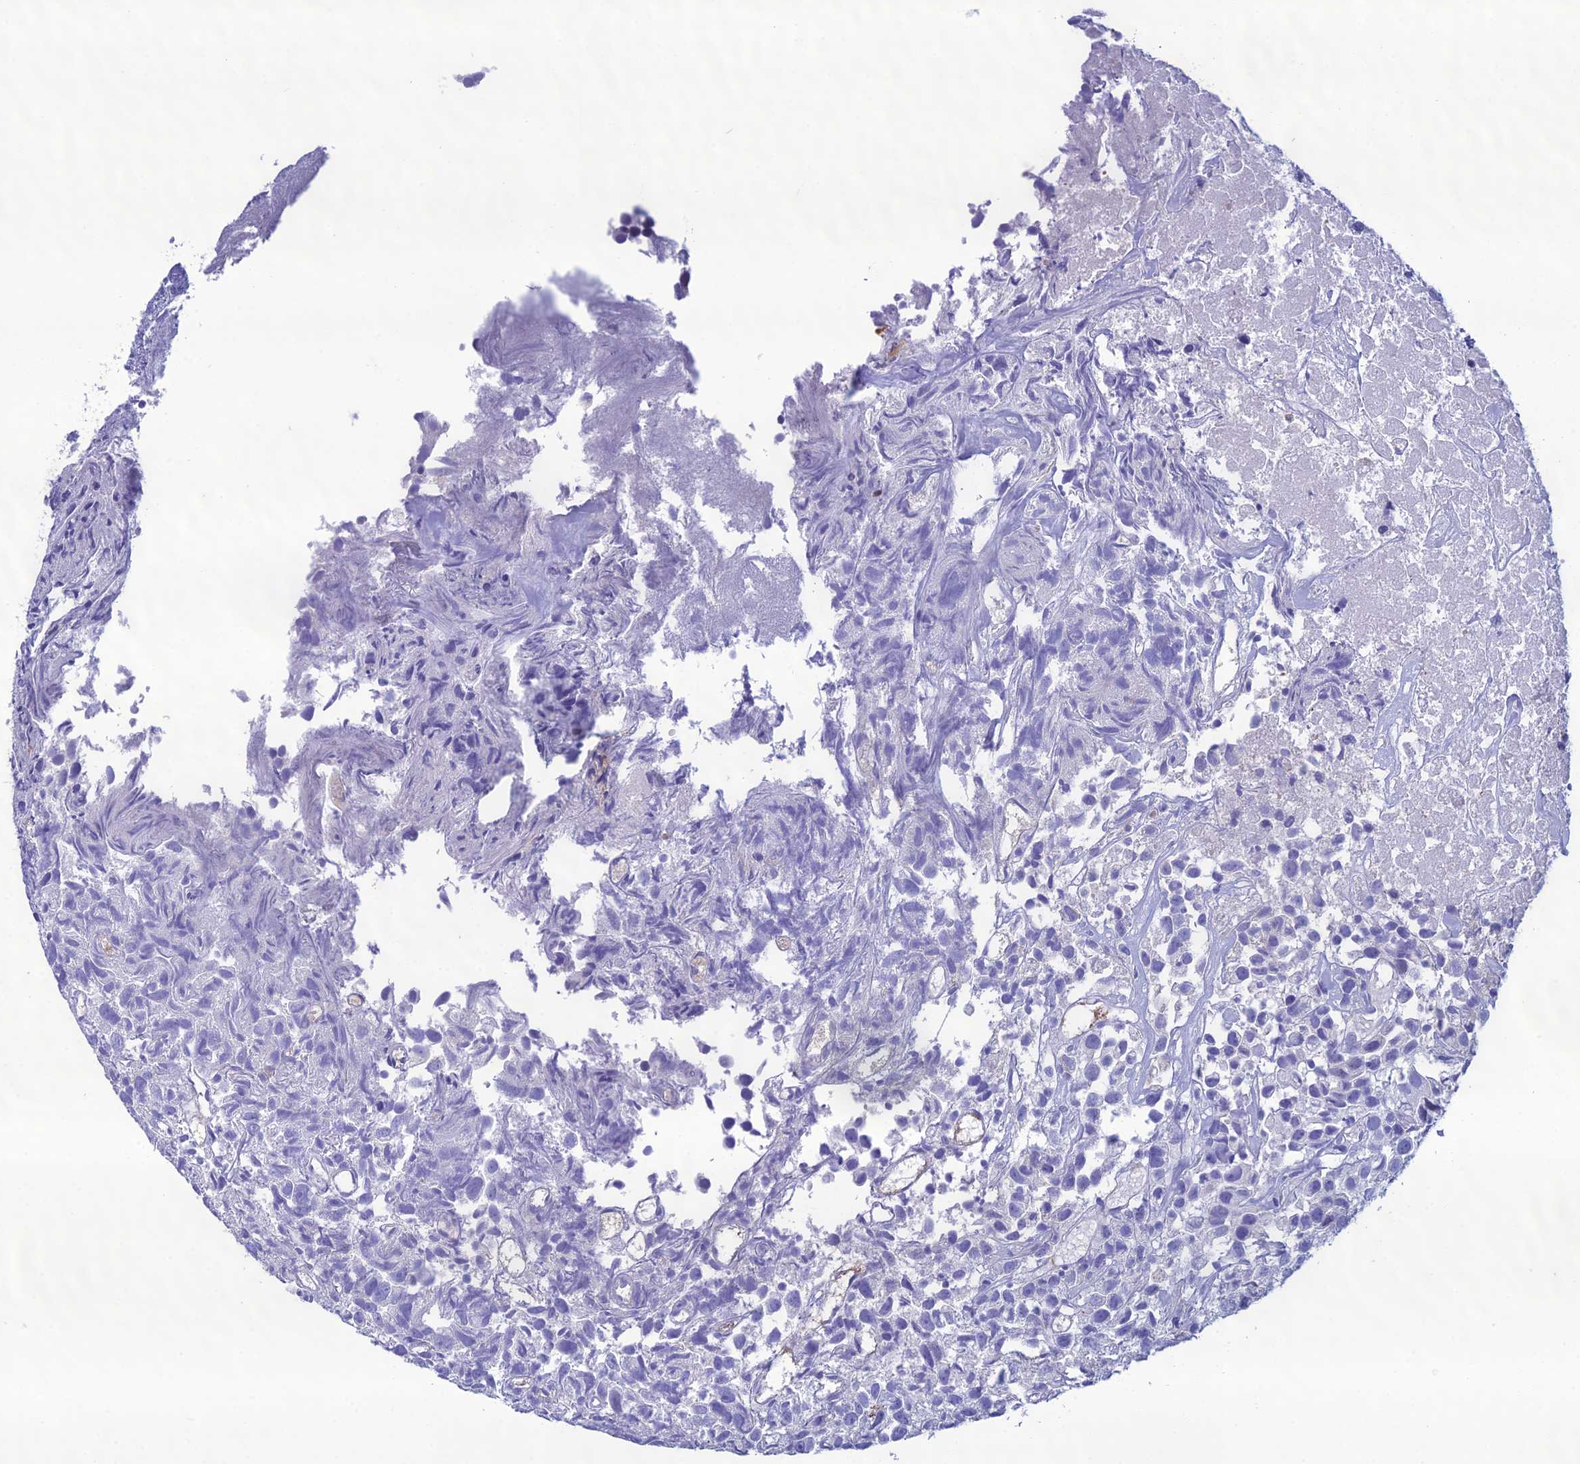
{"staining": {"intensity": "negative", "quantity": "none", "location": "none"}, "tissue": "urothelial cancer", "cell_type": "Tumor cells", "image_type": "cancer", "snomed": [{"axis": "morphology", "description": "Urothelial carcinoma, High grade"}, {"axis": "topography", "description": "Urinary bladder"}], "caption": "Tumor cells show no significant positivity in high-grade urothelial carcinoma.", "gene": "CRB2", "patient": {"sex": "female", "age": 75}}